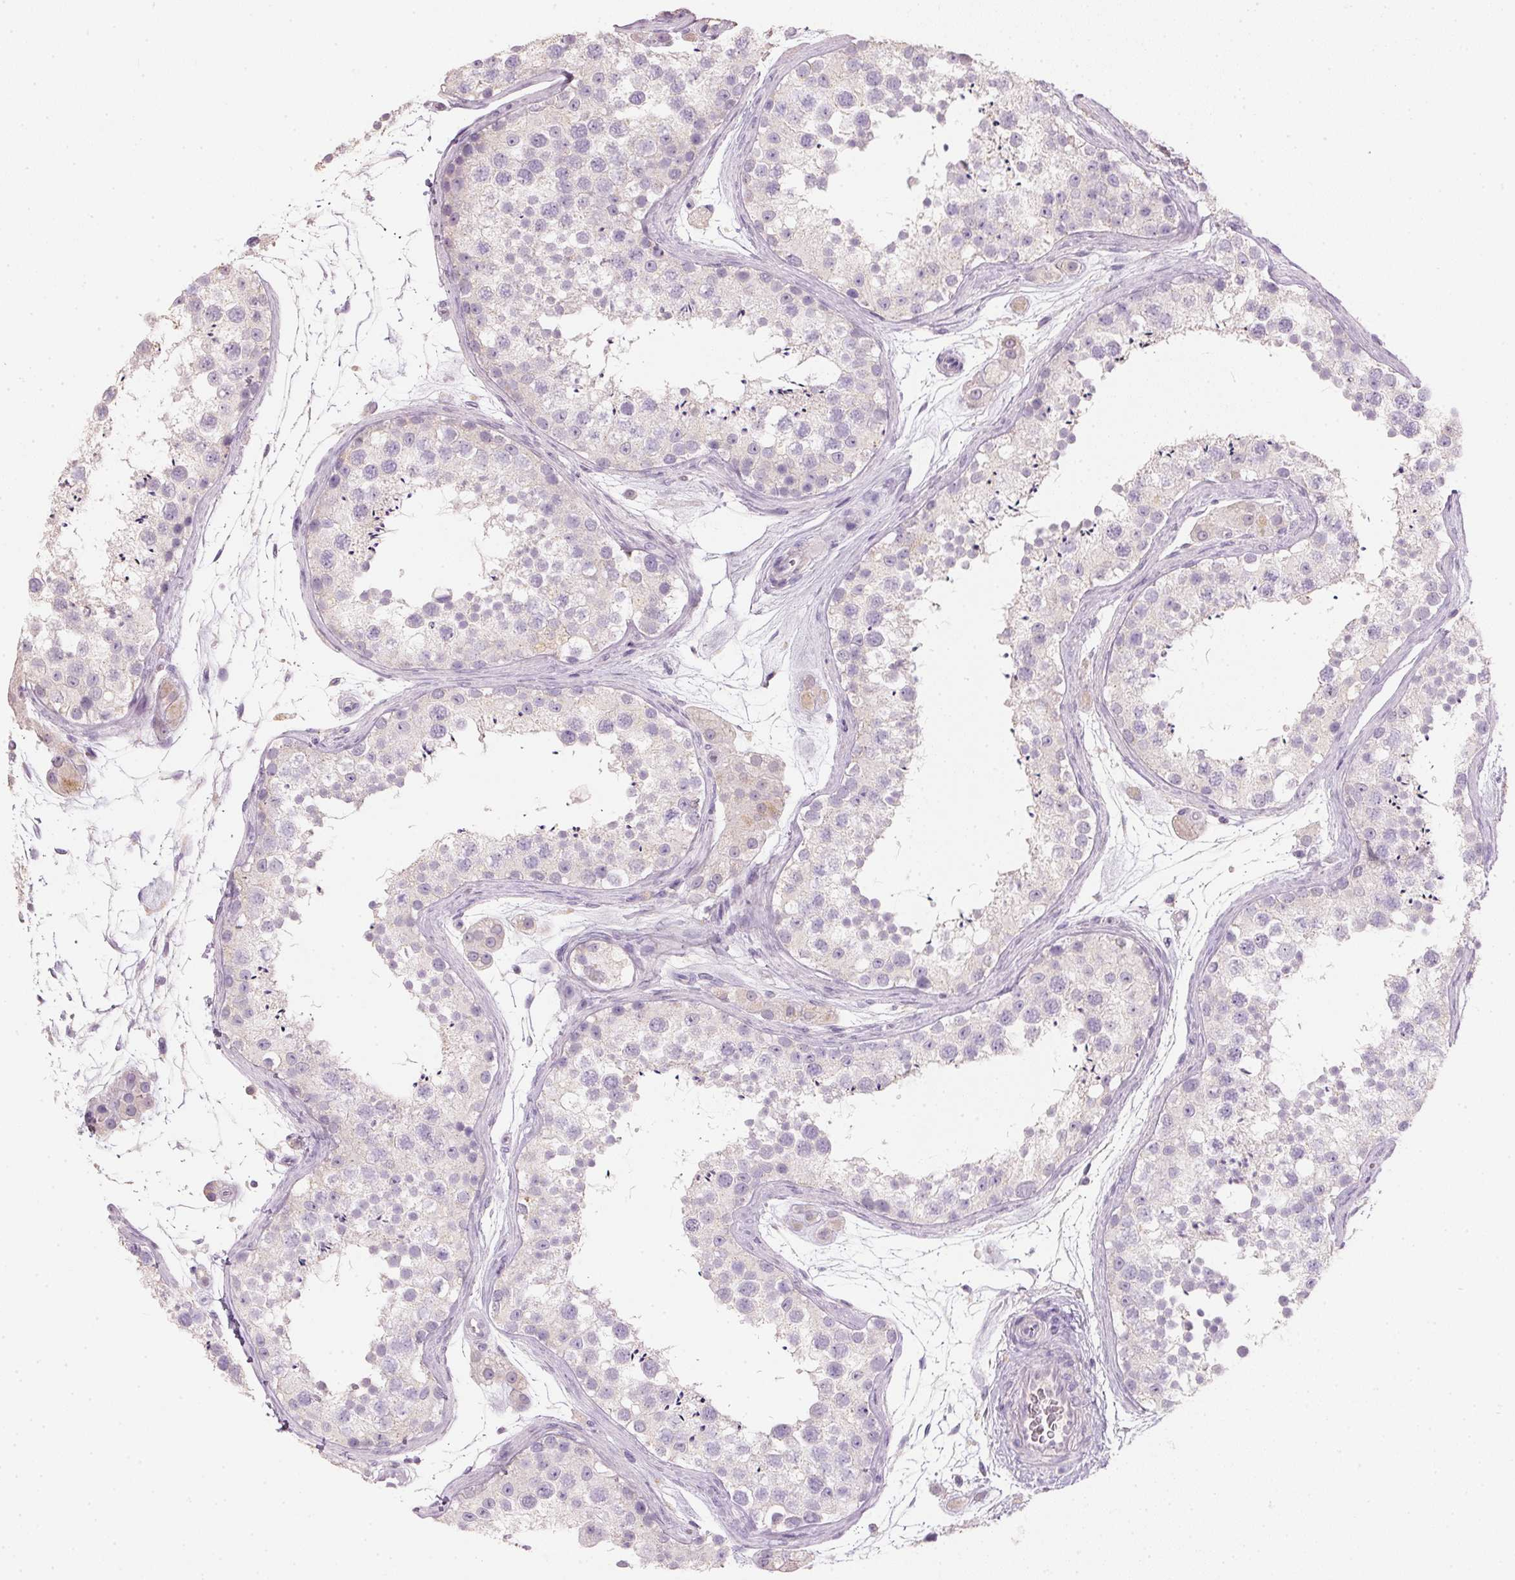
{"staining": {"intensity": "negative", "quantity": "none", "location": "none"}, "tissue": "testis", "cell_type": "Cells in seminiferous ducts", "image_type": "normal", "snomed": [{"axis": "morphology", "description": "Normal tissue, NOS"}, {"axis": "topography", "description": "Testis"}], "caption": "IHC histopathology image of benign testis: testis stained with DAB (3,3'-diaminobenzidine) demonstrates no significant protein expression in cells in seminiferous ducts.", "gene": "HSD17B1", "patient": {"sex": "male", "age": 41}}